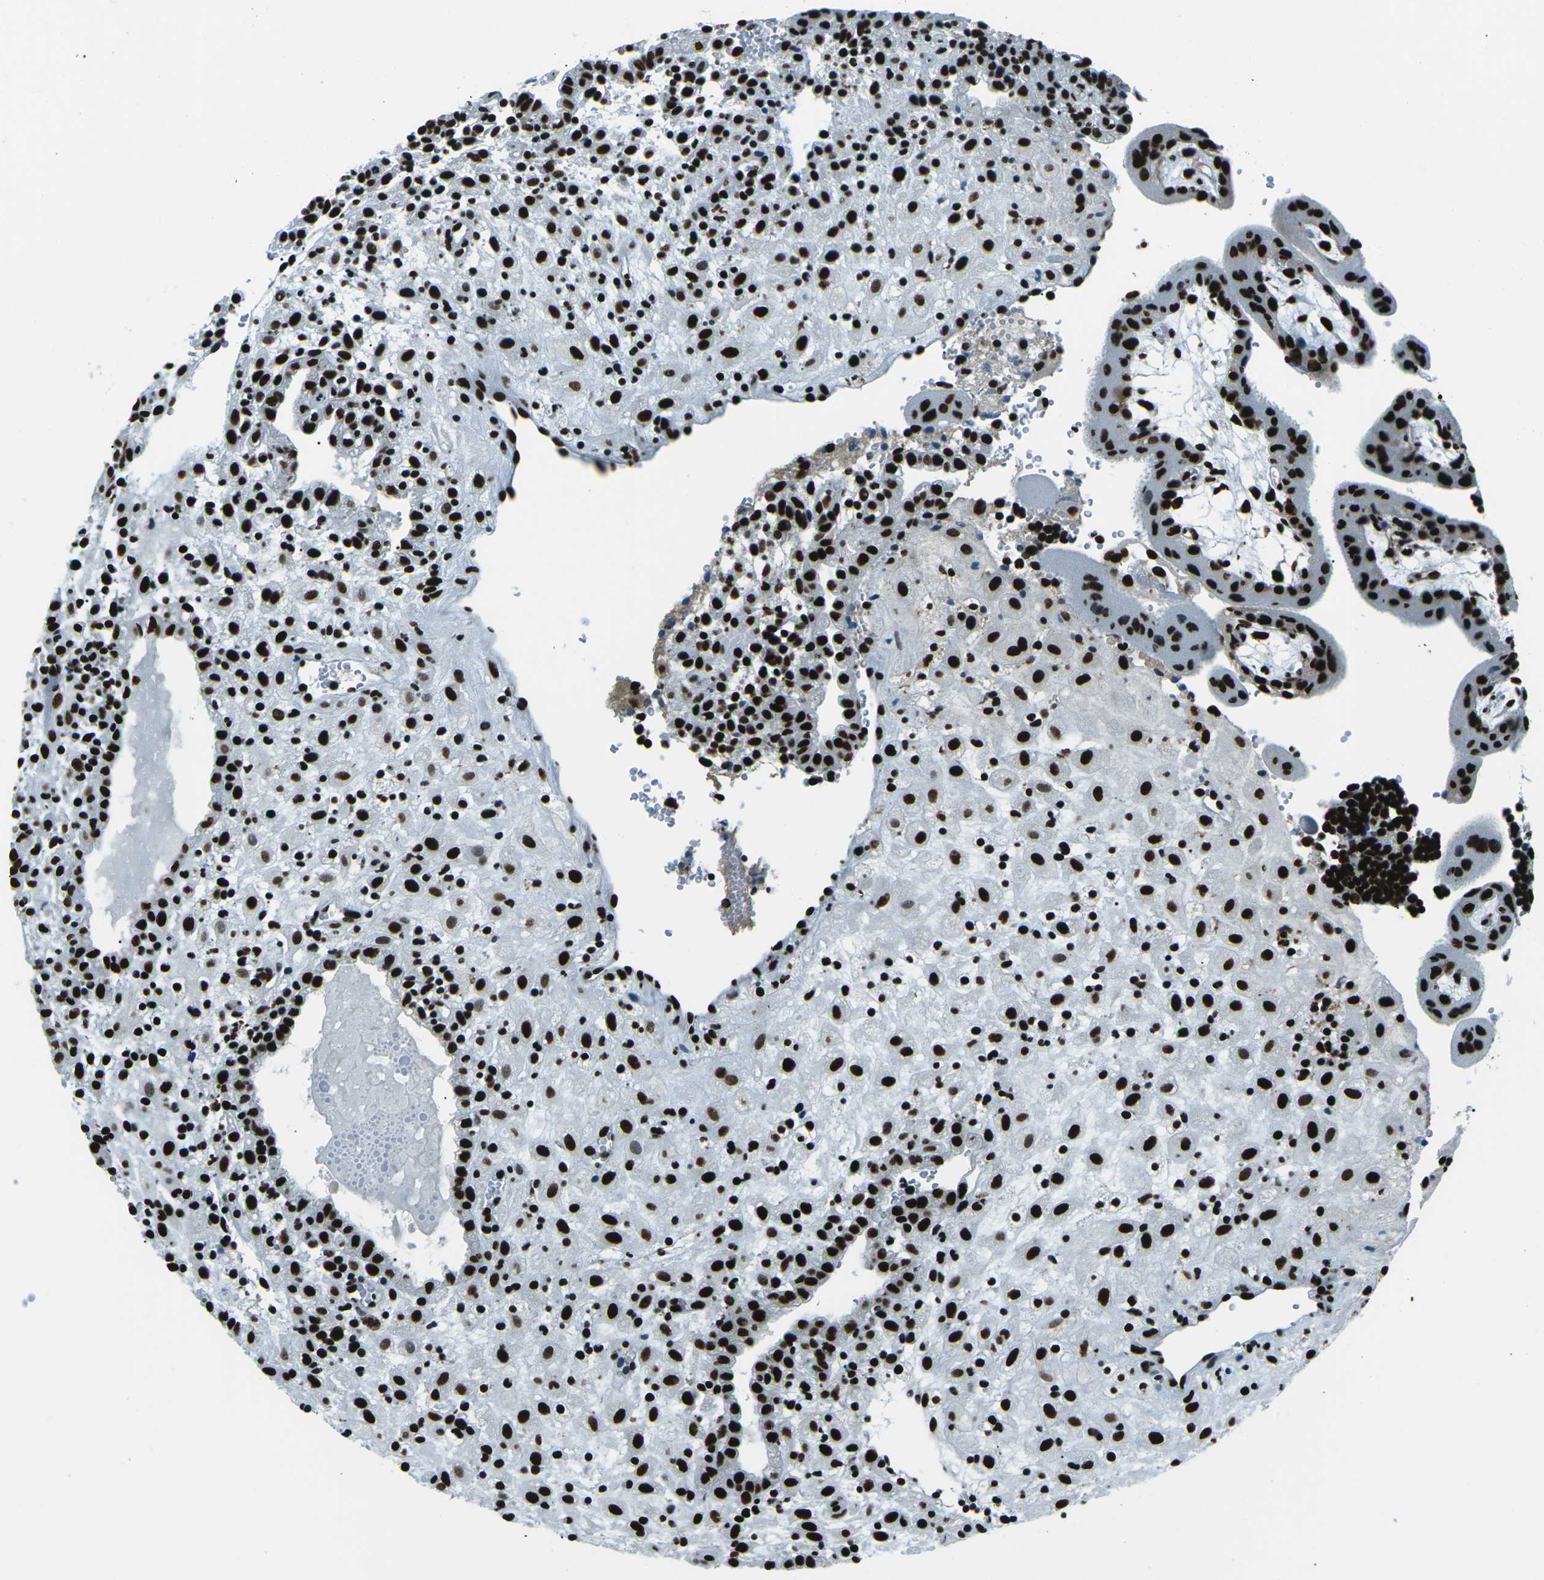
{"staining": {"intensity": "strong", "quantity": ">75%", "location": "nuclear"}, "tissue": "placenta", "cell_type": "Decidual cells", "image_type": "normal", "snomed": [{"axis": "morphology", "description": "Normal tissue, NOS"}, {"axis": "topography", "description": "Placenta"}], "caption": "Immunohistochemistry of unremarkable human placenta reveals high levels of strong nuclear staining in approximately >75% of decidual cells.", "gene": "HNRNPL", "patient": {"sex": "female", "age": 18}}